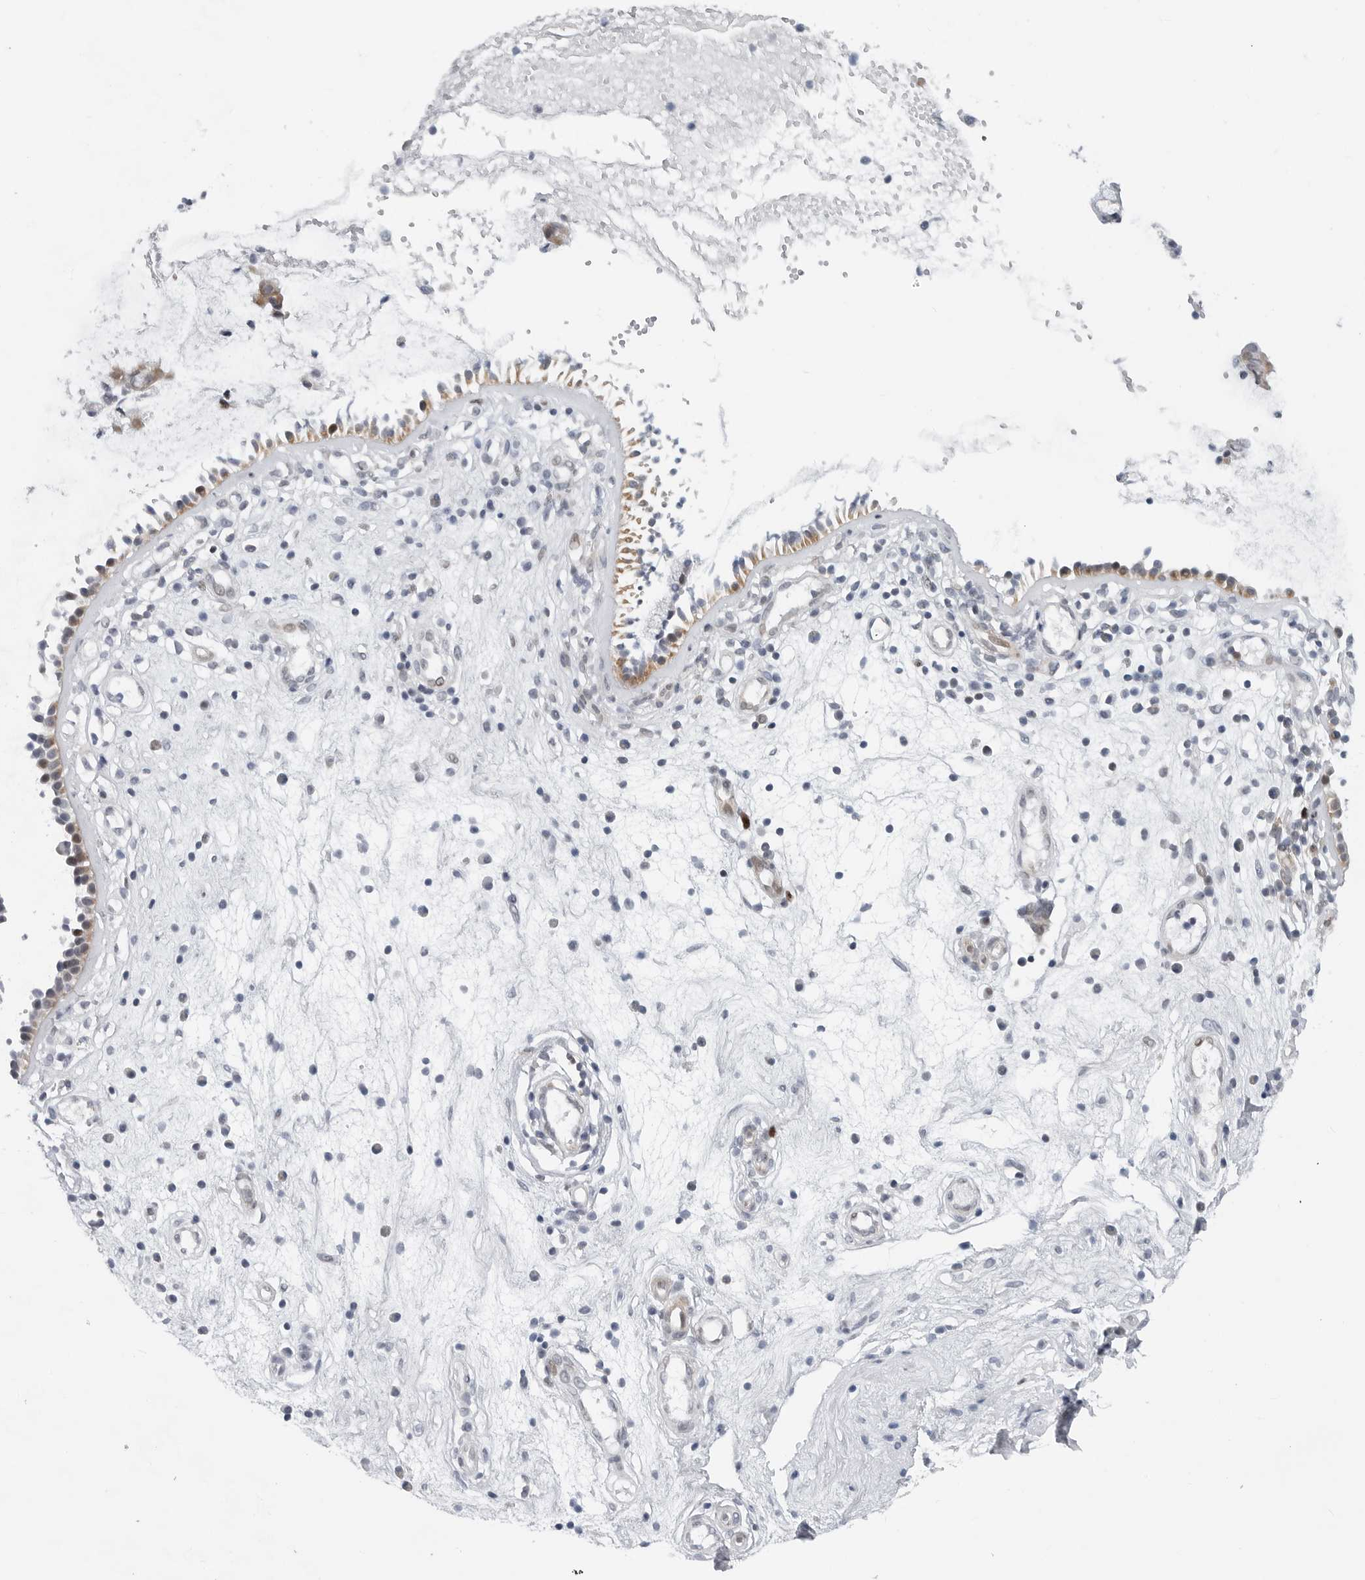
{"staining": {"intensity": "weak", "quantity": "25%-75%", "location": "cytoplasmic/membranous,nuclear"}, "tissue": "nasopharynx", "cell_type": "Respiratory epithelial cells", "image_type": "normal", "snomed": [{"axis": "morphology", "description": "Normal tissue, NOS"}, {"axis": "topography", "description": "Nasopharynx"}], "caption": "Benign nasopharynx was stained to show a protein in brown. There is low levels of weak cytoplasmic/membranous,nuclear expression in about 25%-75% of respiratory epithelial cells. (DAB (3,3'-diaminobenzidine) = brown stain, brightfield microscopy at high magnification).", "gene": "FAM135B", "patient": {"sex": "female", "age": 39}}